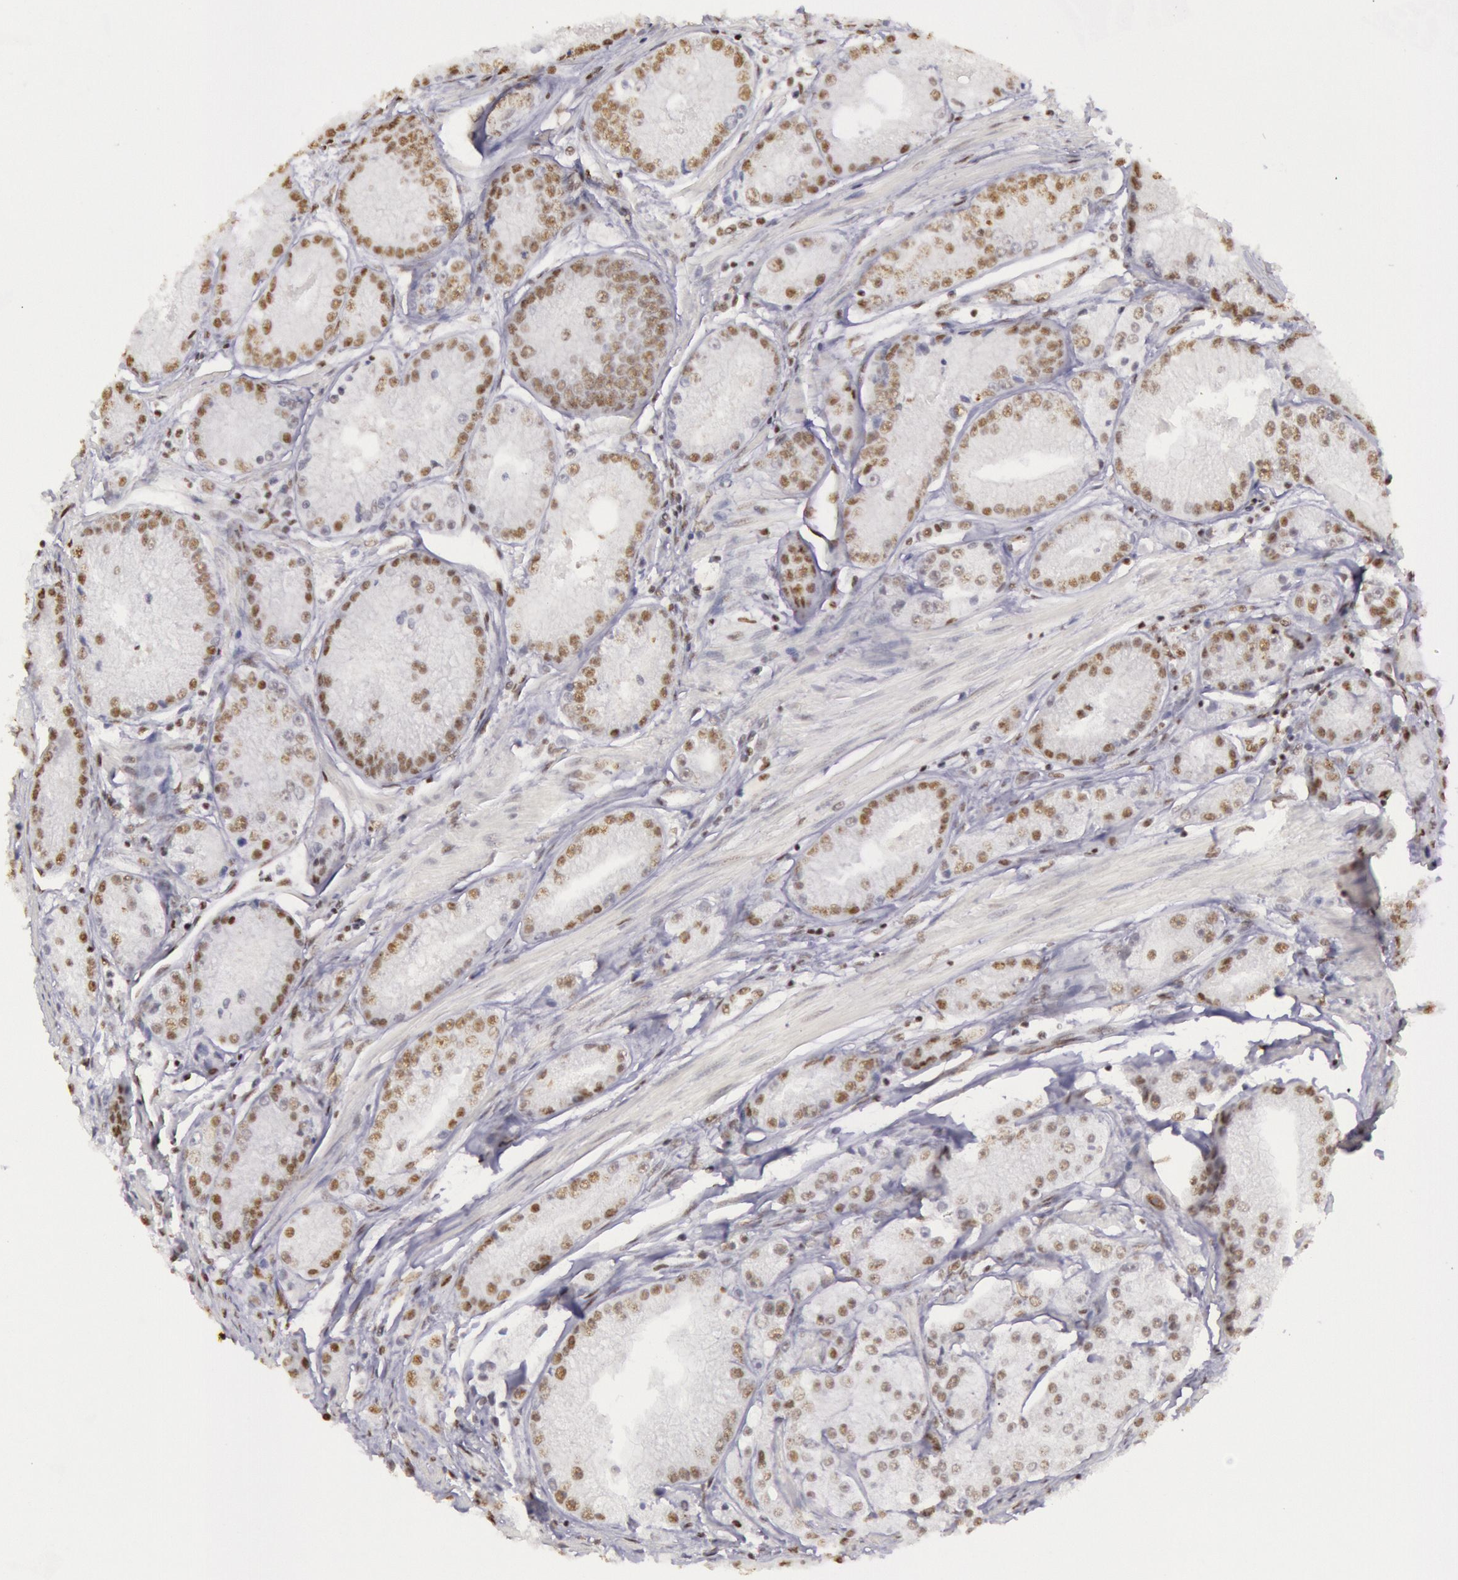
{"staining": {"intensity": "moderate", "quantity": "25%-75%", "location": "nuclear"}, "tissue": "prostate cancer", "cell_type": "Tumor cells", "image_type": "cancer", "snomed": [{"axis": "morphology", "description": "Adenocarcinoma, Medium grade"}, {"axis": "topography", "description": "Prostate"}], "caption": "A brown stain highlights moderate nuclear positivity of a protein in adenocarcinoma (medium-grade) (prostate) tumor cells.", "gene": "HNRNPH2", "patient": {"sex": "male", "age": 72}}